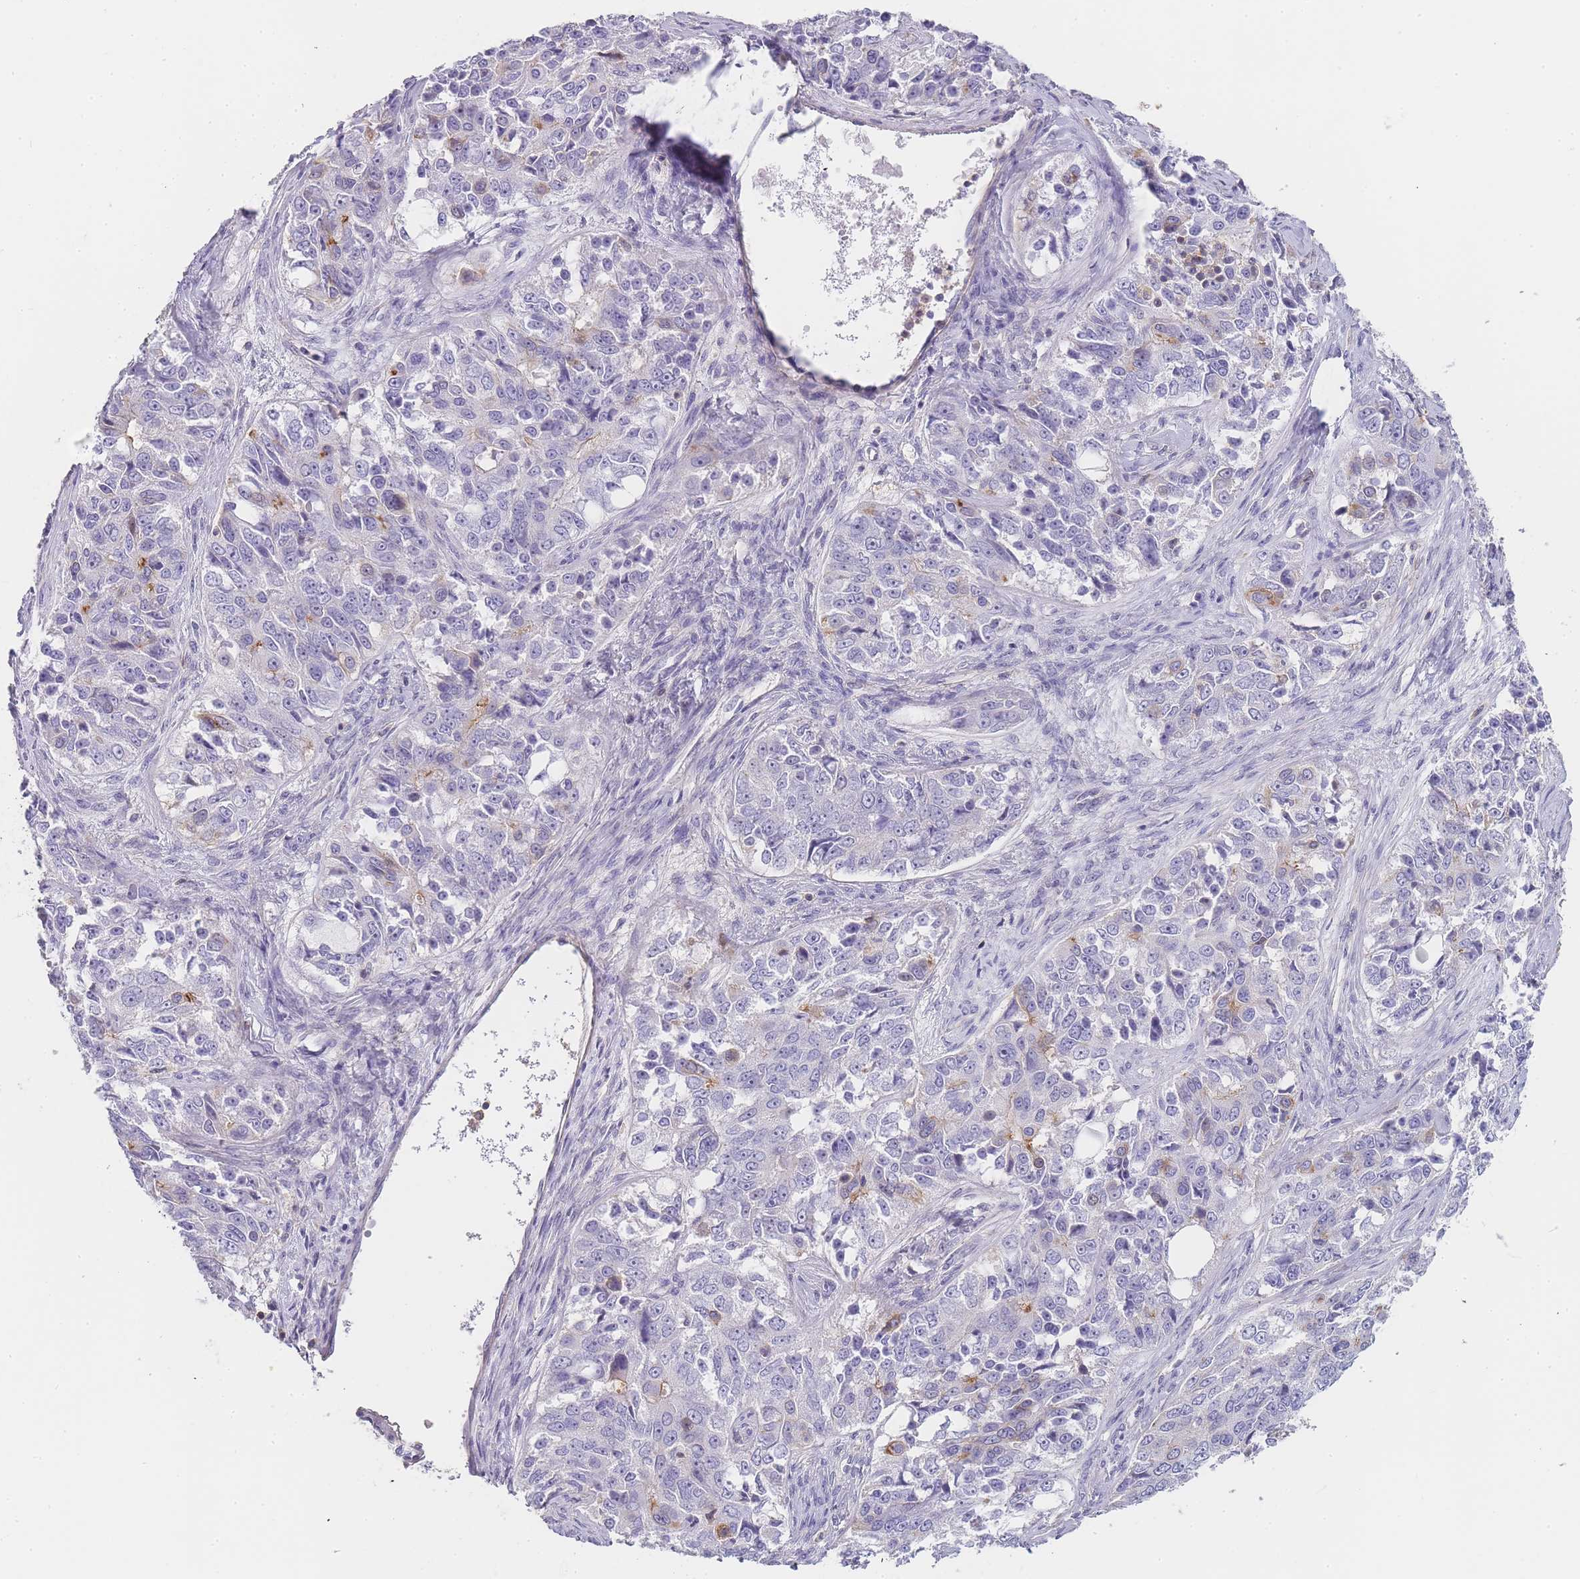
{"staining": {"intensity": "negative", "quantity": "none", "location": "none"}, "tissue": "ovarian cancer", "cell_type": "Tumor cells", "image_type": "cancer", "snomed": [{"axis": "morphology", "description": "Carcinoma, endometroid"}, {"axis": "topography", "description": "Ovary"}], "caption": "This is a micrograph of IHC staining of ovarian cancer (endometroid carcinoma), which shows no positivity in tumor cells. (DAB immunohistochemistry (IHC), high magnification).", "gene": "NOP14", "patient": {"sex": "female", "age": 51}}